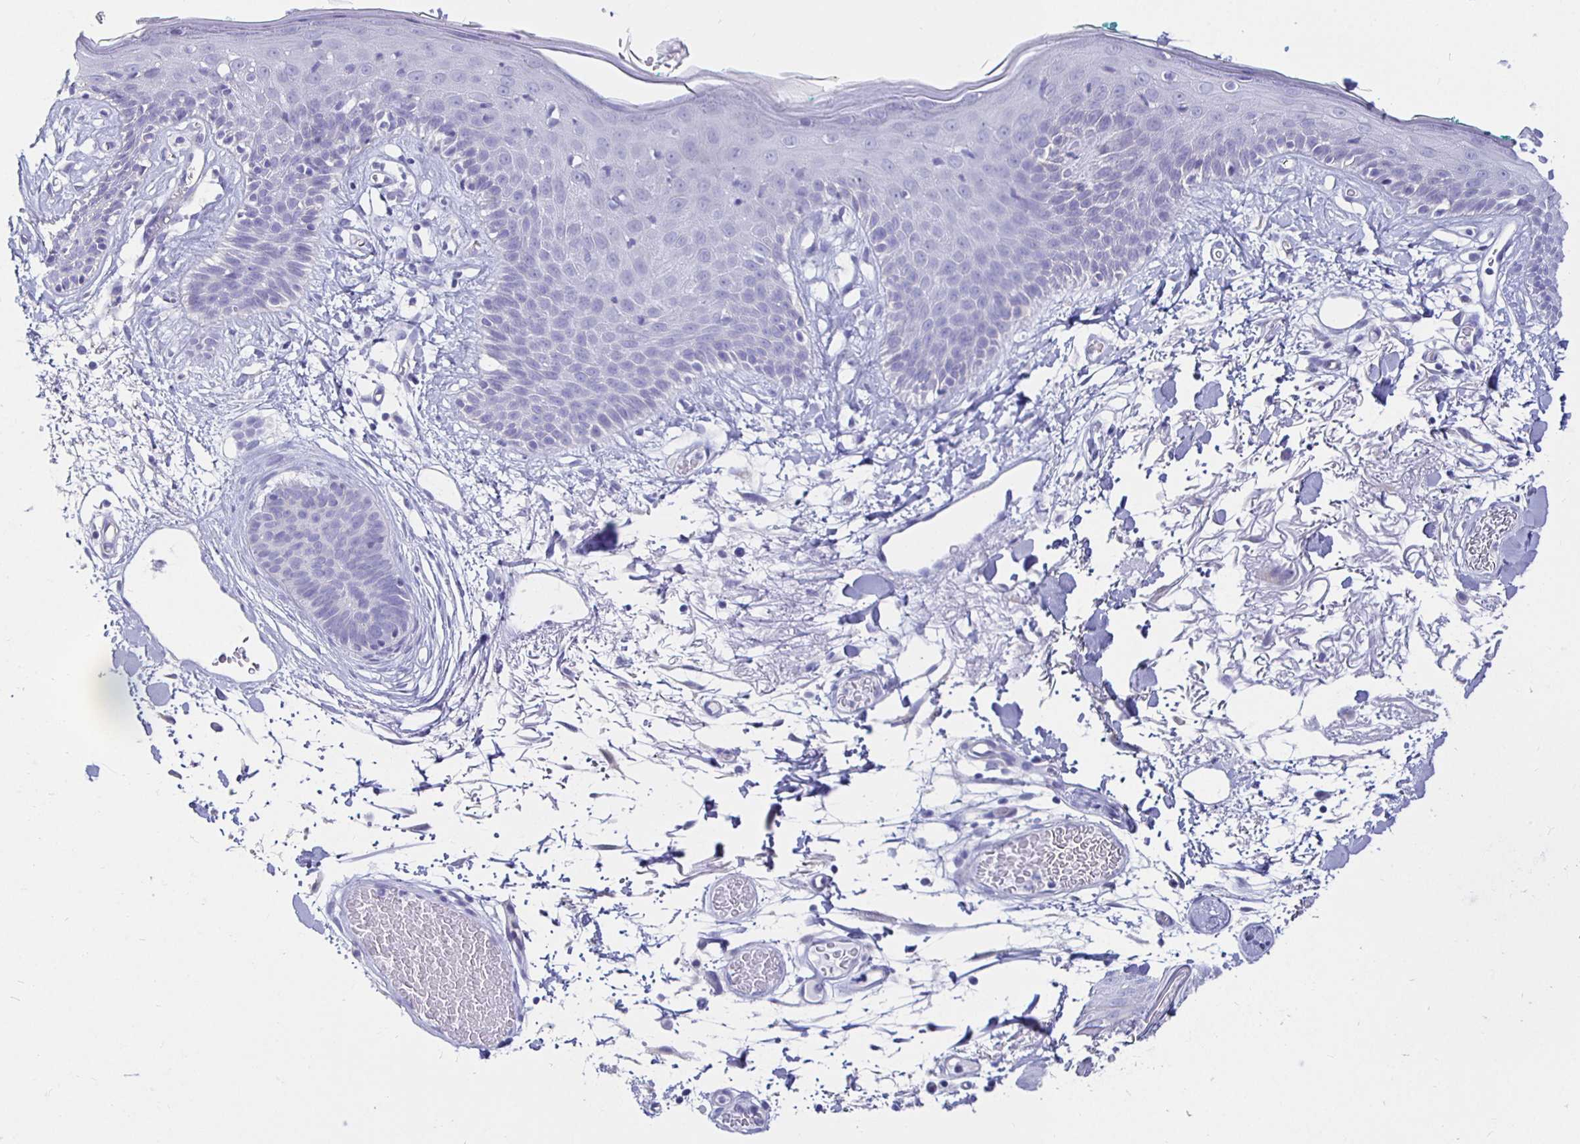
{"staining": {"intensity": "negative", "quantity": "none", "location": "none"}, "tissue": "skin", "cell_type": "Fibroblasts", "image_type": "normal", "snomed": [{"axis": "morphology", "description": "Normal tissue, NOS"}, {"axis": "topography", "description": "Skin"}], "caption": "There is no significant positivity in fibroblasts of skin. The staining is performed using DAB brown chromogen with nuclei counter-stained in using hematoxylin.", "gene": "UMOD", "patient": {"sex": "male", "age": 79}}